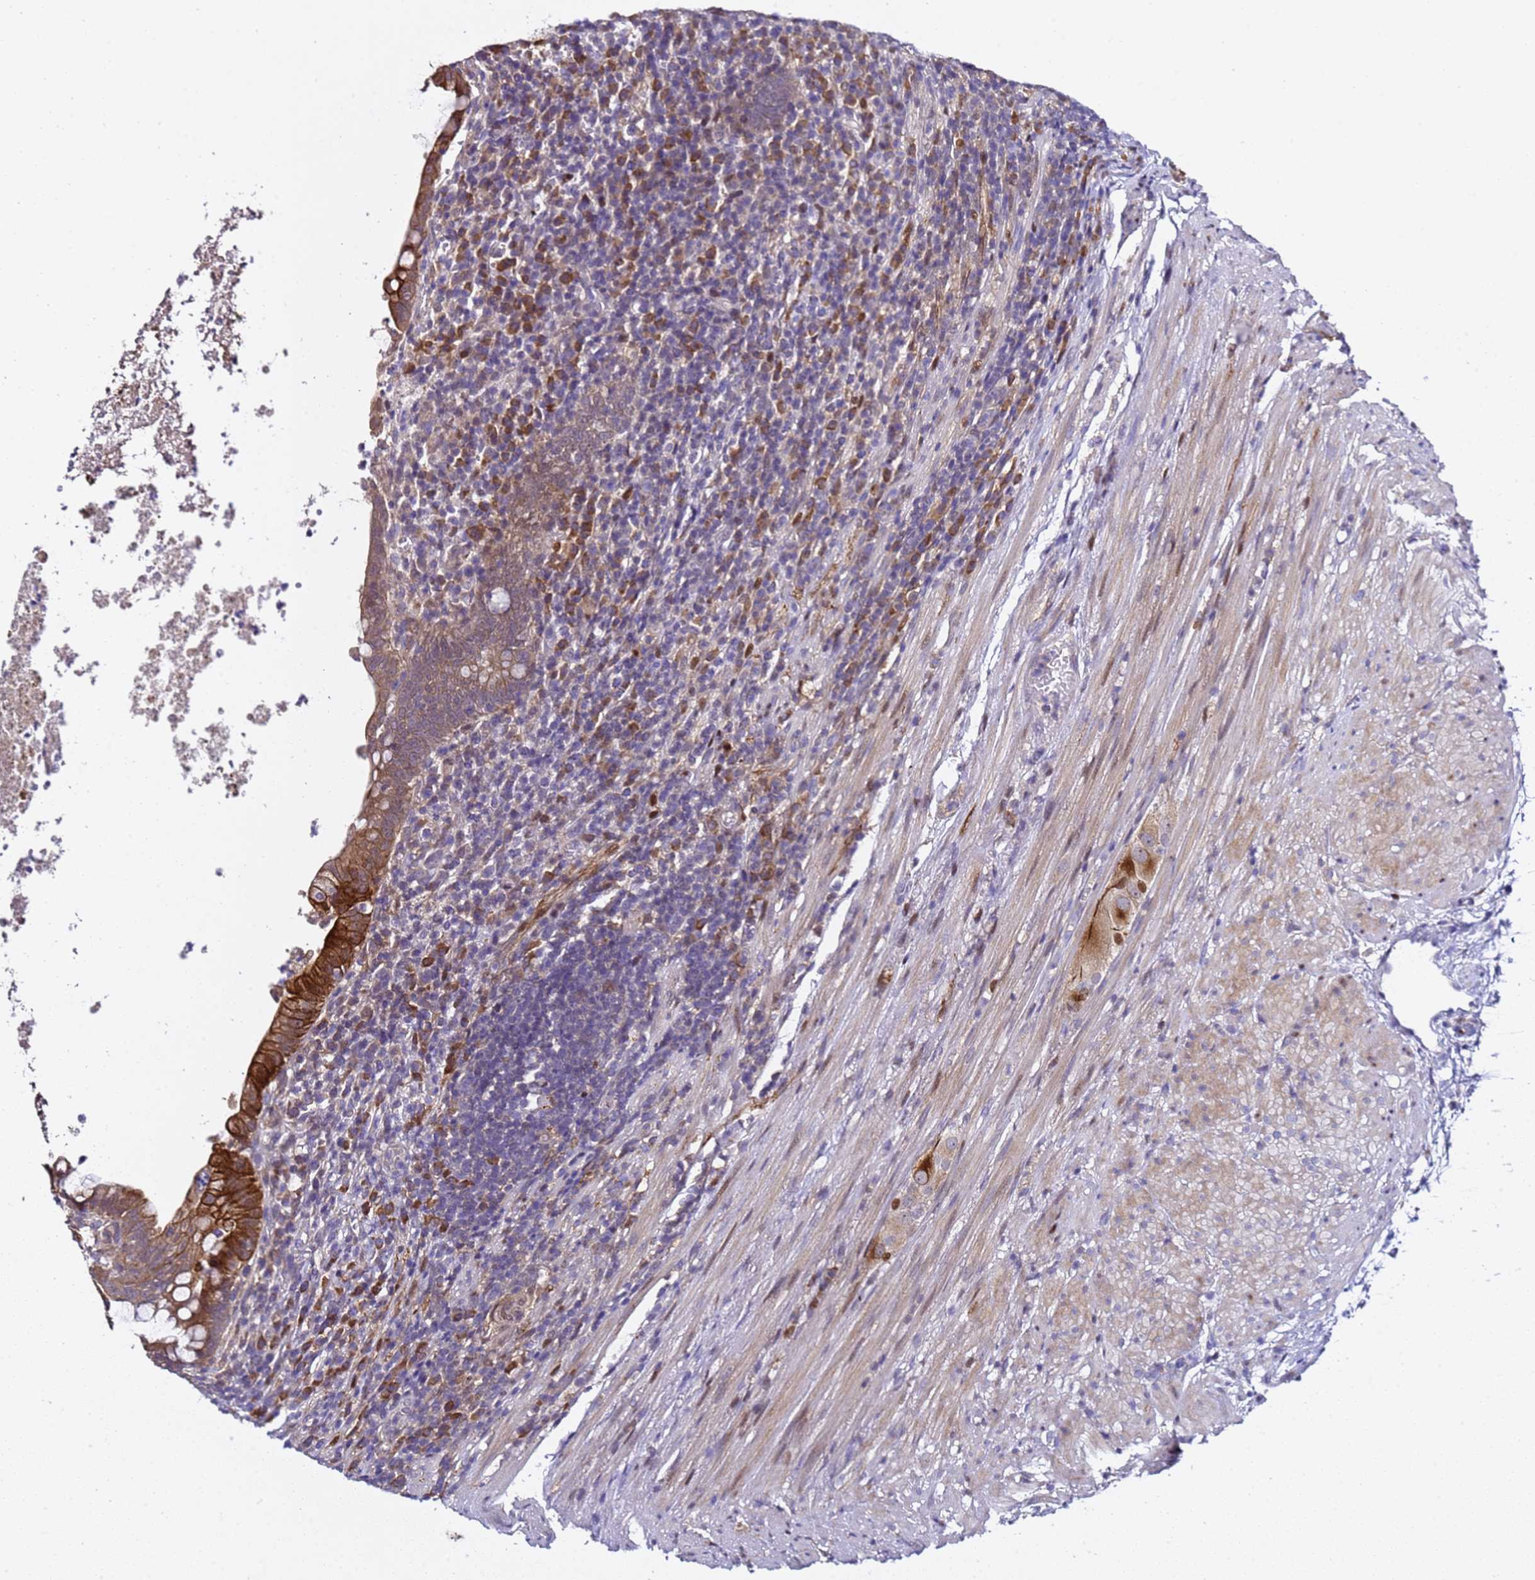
{"staining": {"intensity": "strong", "quantity": "<25%", "location": "cytoplasmic/membranous"}, "tissue": "appendix", "cell_type": "Glandular cells", "image_type": "normal", "snomed": [{"axis": "morphology", "description": "Normal tissue, NOS"}, {"axis": "topography", "description": "Appendix"}], "caption": "Immunohistochemistry image of normal human appendix stained for a protein (brown), which exhibits medium levels of strong cytoplasmic/membranous positivity in about <25% of glandular cells.", "gene": "ALG3", "patient": {"sex": "male", "age": 83}}